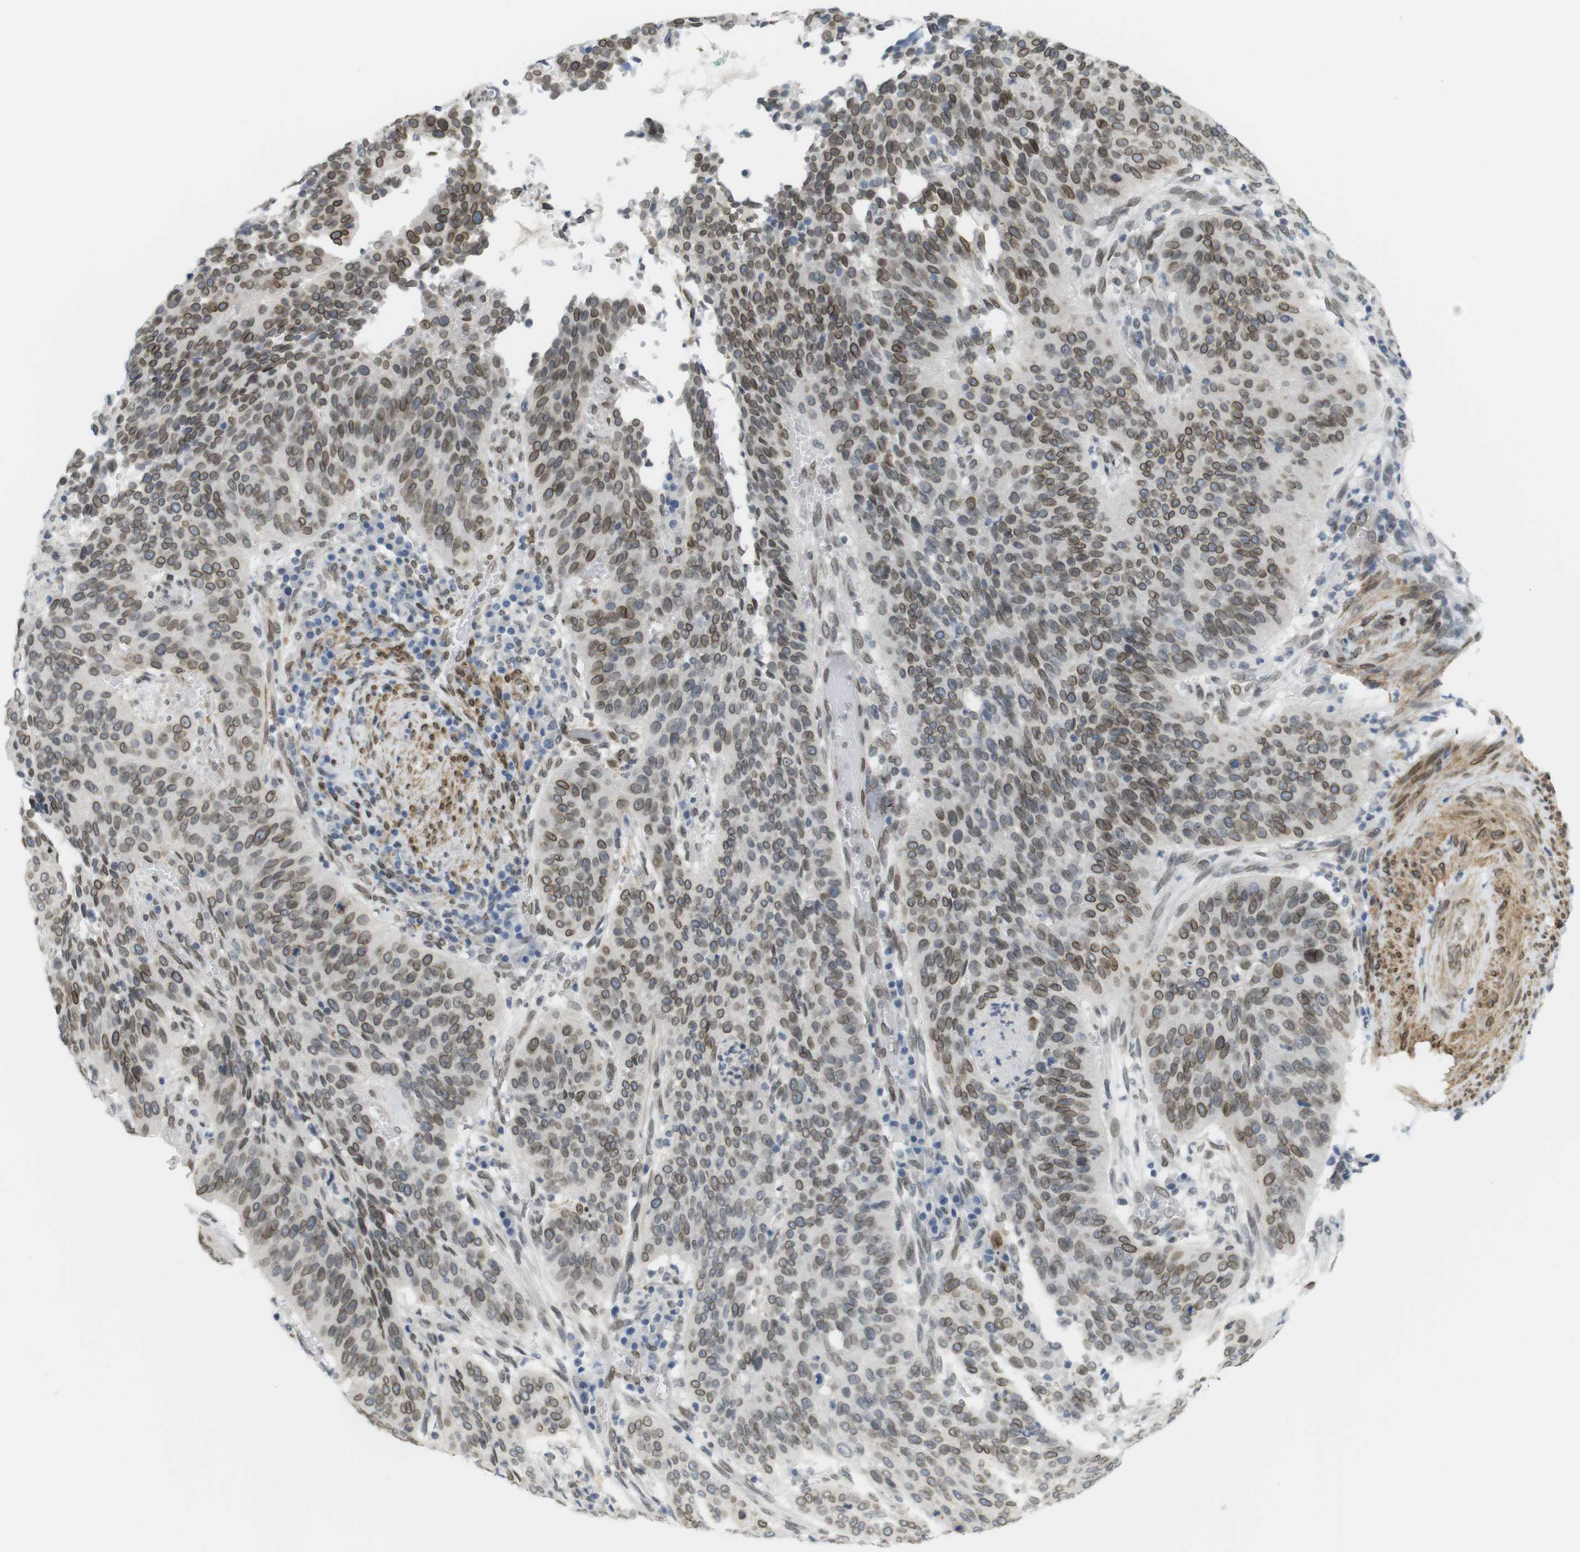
{"staining": {"intensity": "moderate", "quantity": "25%-75%", "location": "cytoplasmic/membranous,nuclear"}, "tissue": "cervical cancer", "cell_type": "Tumor cells", "image_type": "cancer", "snomed": [{"axis": "morphology", "description": "Normal tissue, NOS"}, {"axis": "morphology", "description": "Squamous cell carcinoma, NOS"}, {"axis": "topography", "description": "Cervix"}], "caption": "Cervical cancer tissue shows moderate cytoplasmic/membranous and nuclear positivity in approximately 25%-75% of tumor cells, visualized by immunohistochemistry.", "gene": "ARL6IP6", "patient": {"sex": "female", "age": 39}}